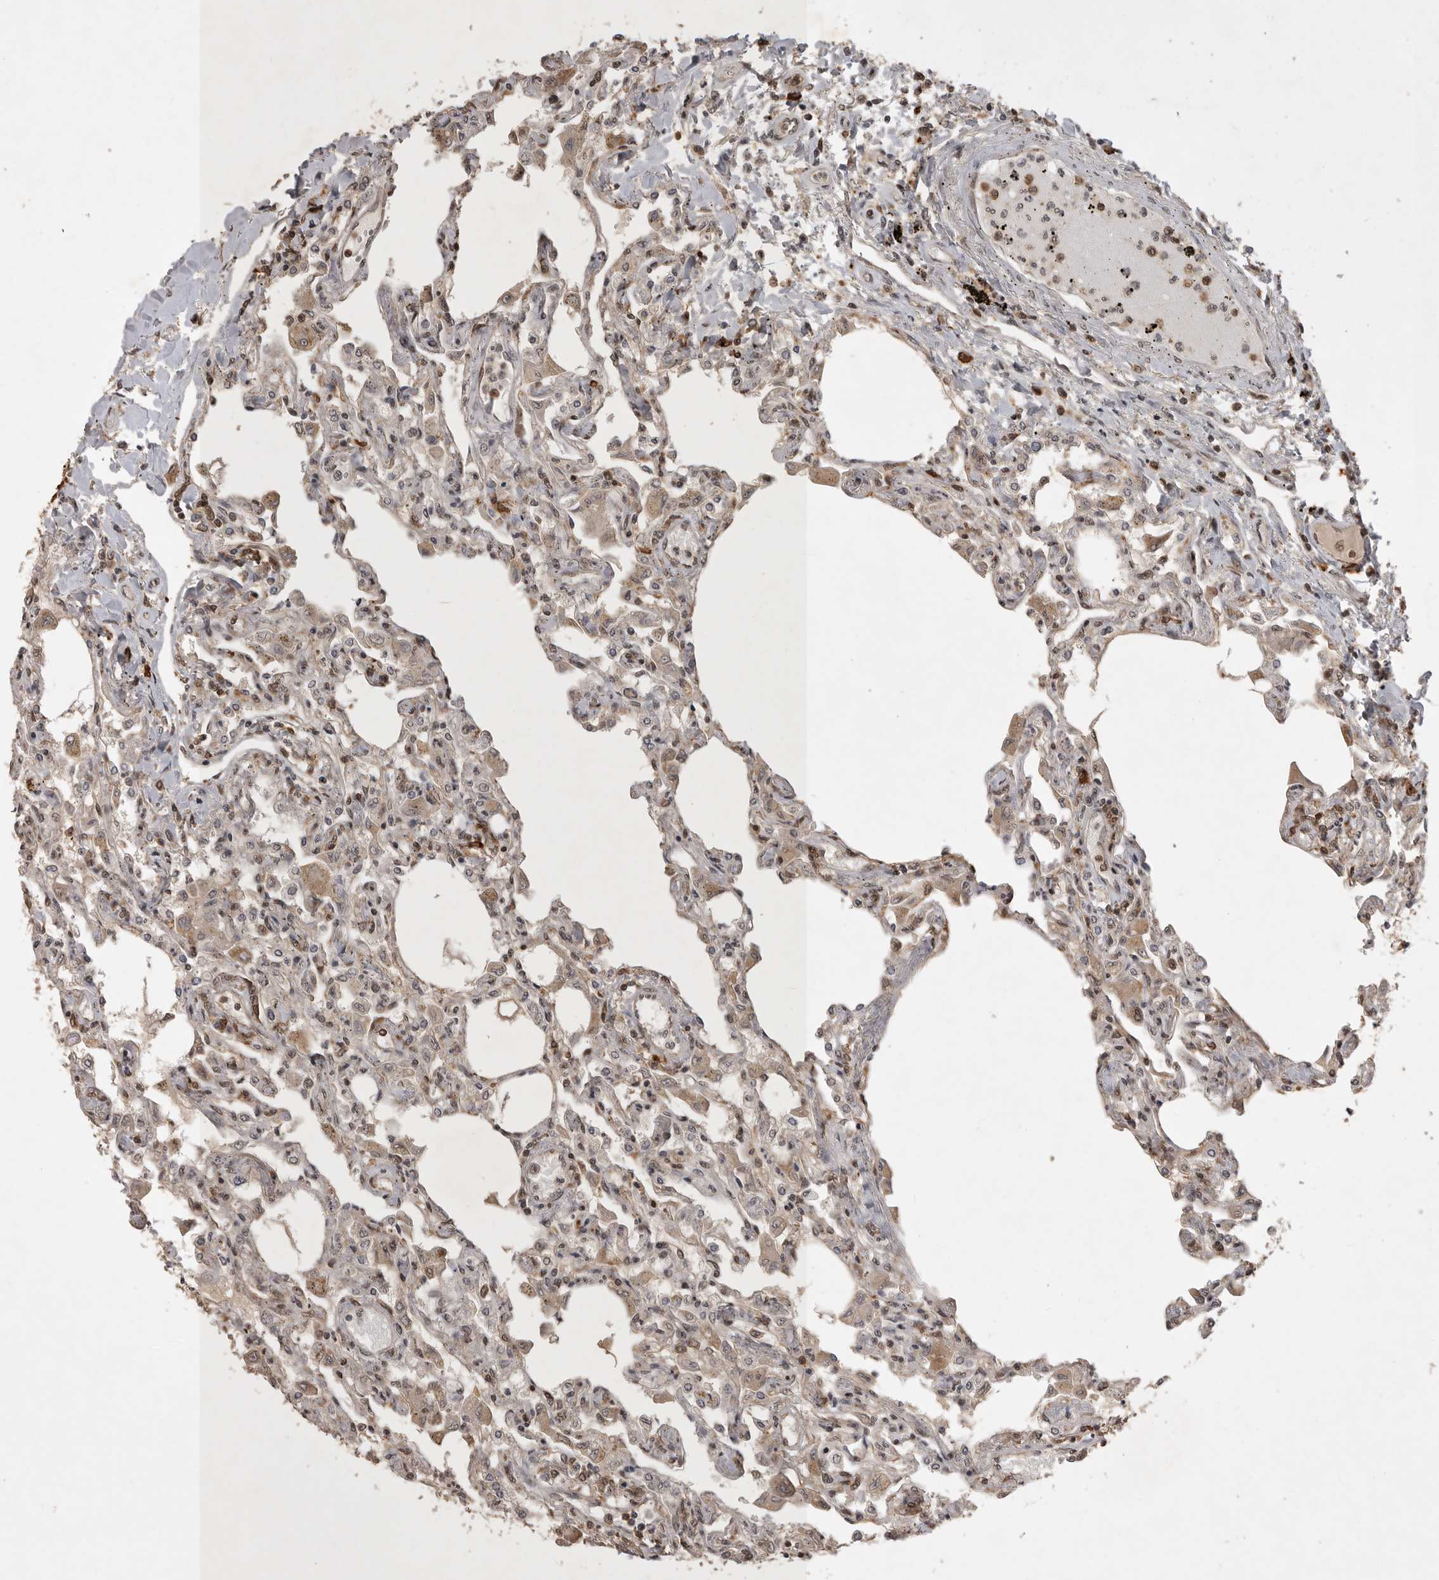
{"staining": {"intensity": "moderate", "quantity": "25%-75%", "location": "nuclear"}, "tissue": "lung", "cell_type": "Alveolar cells", "image_type": "normal", "snomed": [{"axis": "morphology", "description": "Normal tissue, NOS"}, {"axis": "topography", "description": "Bronchus"}, {"axis": "topography", "description": "Lung"}], "caption": "Protein staining of benign lung reveals moderate nuclear expression in about 25%-75% of alveolar cells.", "gene": "CBLL1", "patient": {"sex": "female", "age": 49}}